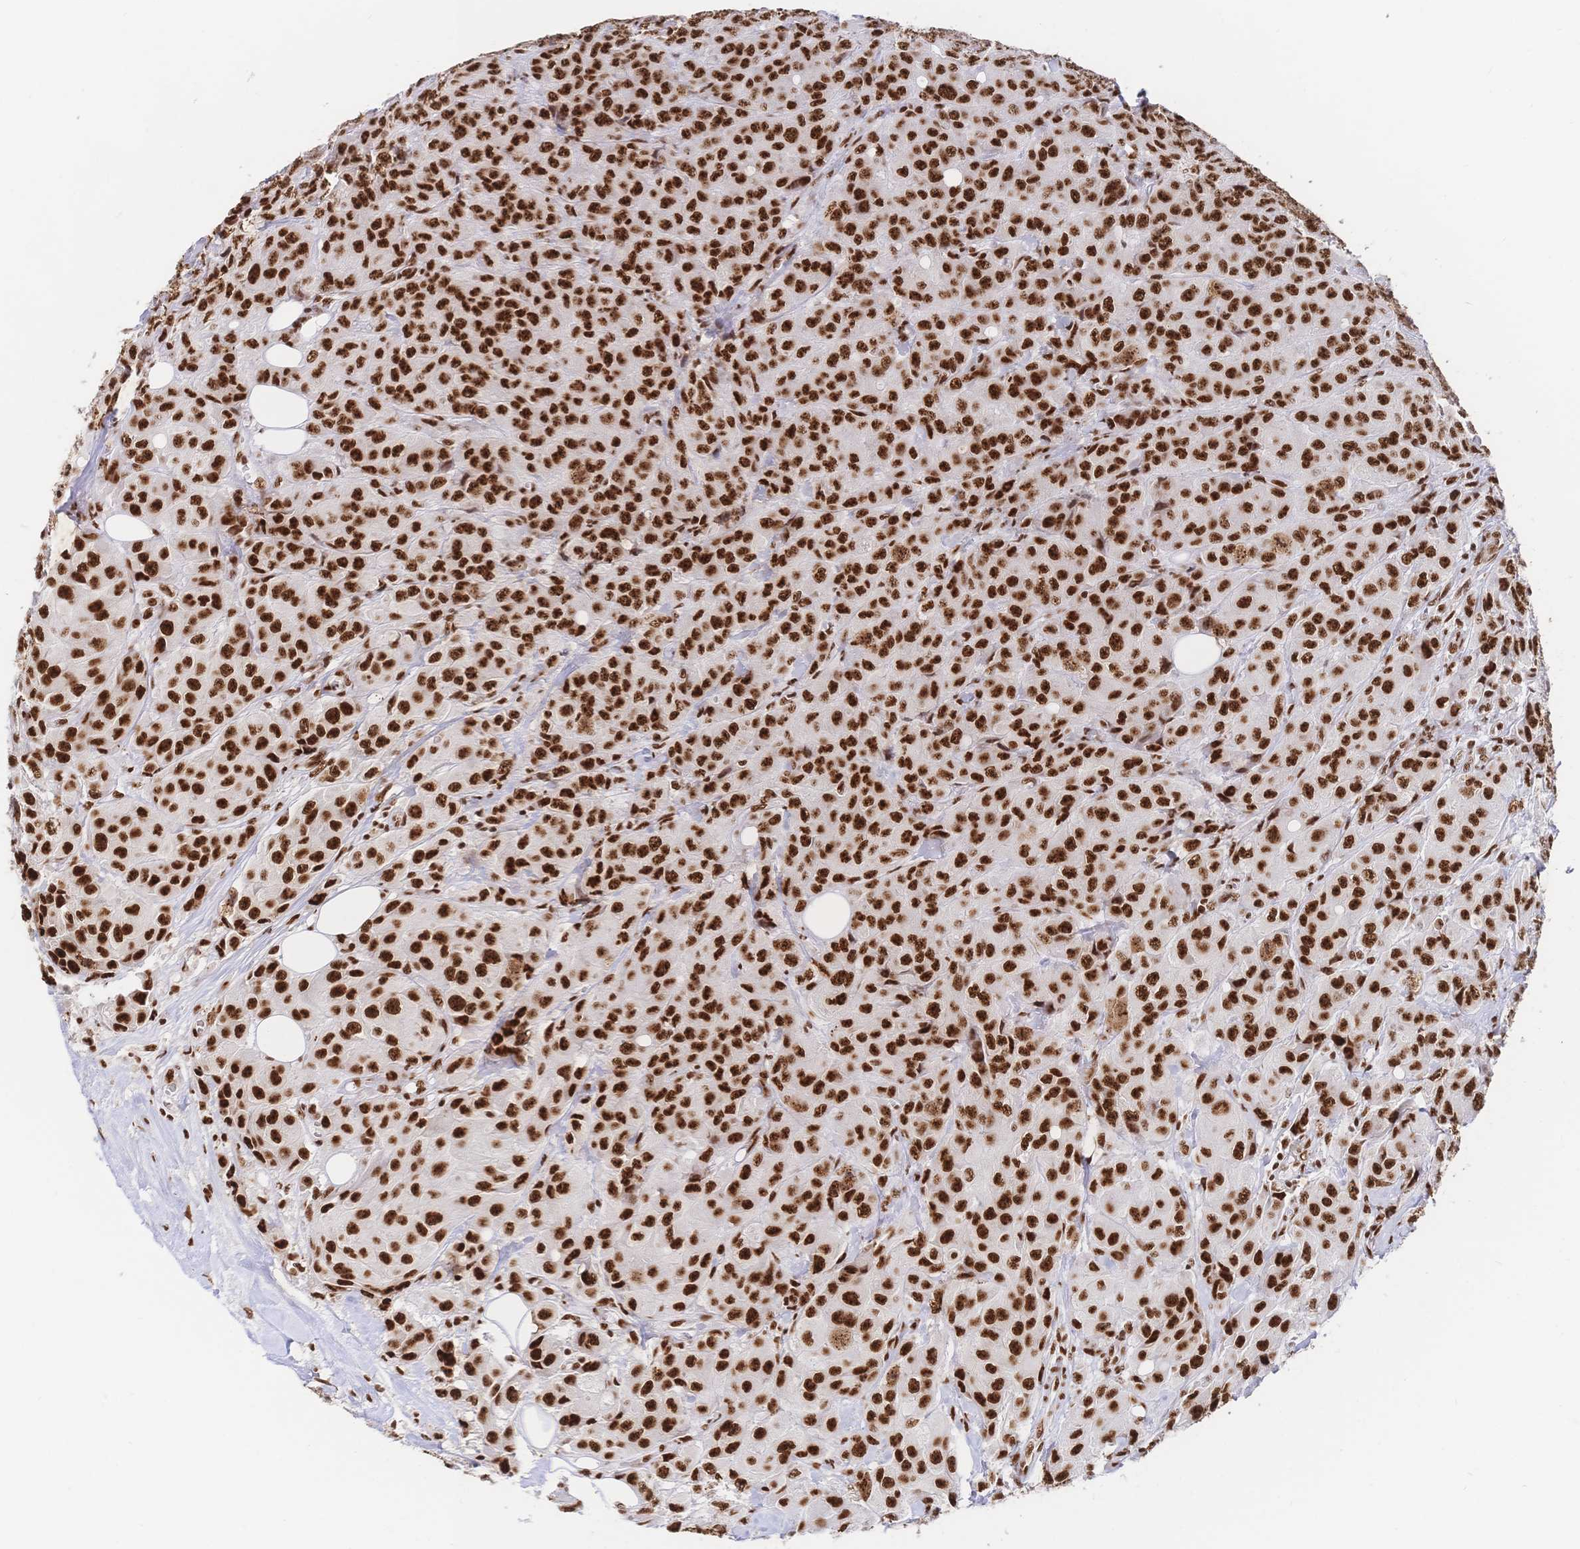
{"staining": {"intensity": "strong", "quantity": ">75%", "location": "nuclear"}, "tissue": "breast cancer", "cell_type": "Tumor cells", "image_type": "cancer", "snomed": [{"axis": "morphology", "description": "Duct carcinoma"}, {"axis": "topography", "description": "Breast"}], "caption": "Tumor cells reveal high levels of strong nuclear expression in about >75% of cells in breast infiltrating ductal carcinoma. (DAB IHC with brightfield microscopy, high magnification).", "gene": "SRSF1", "patient": {"sex": "female", "age": 43}}